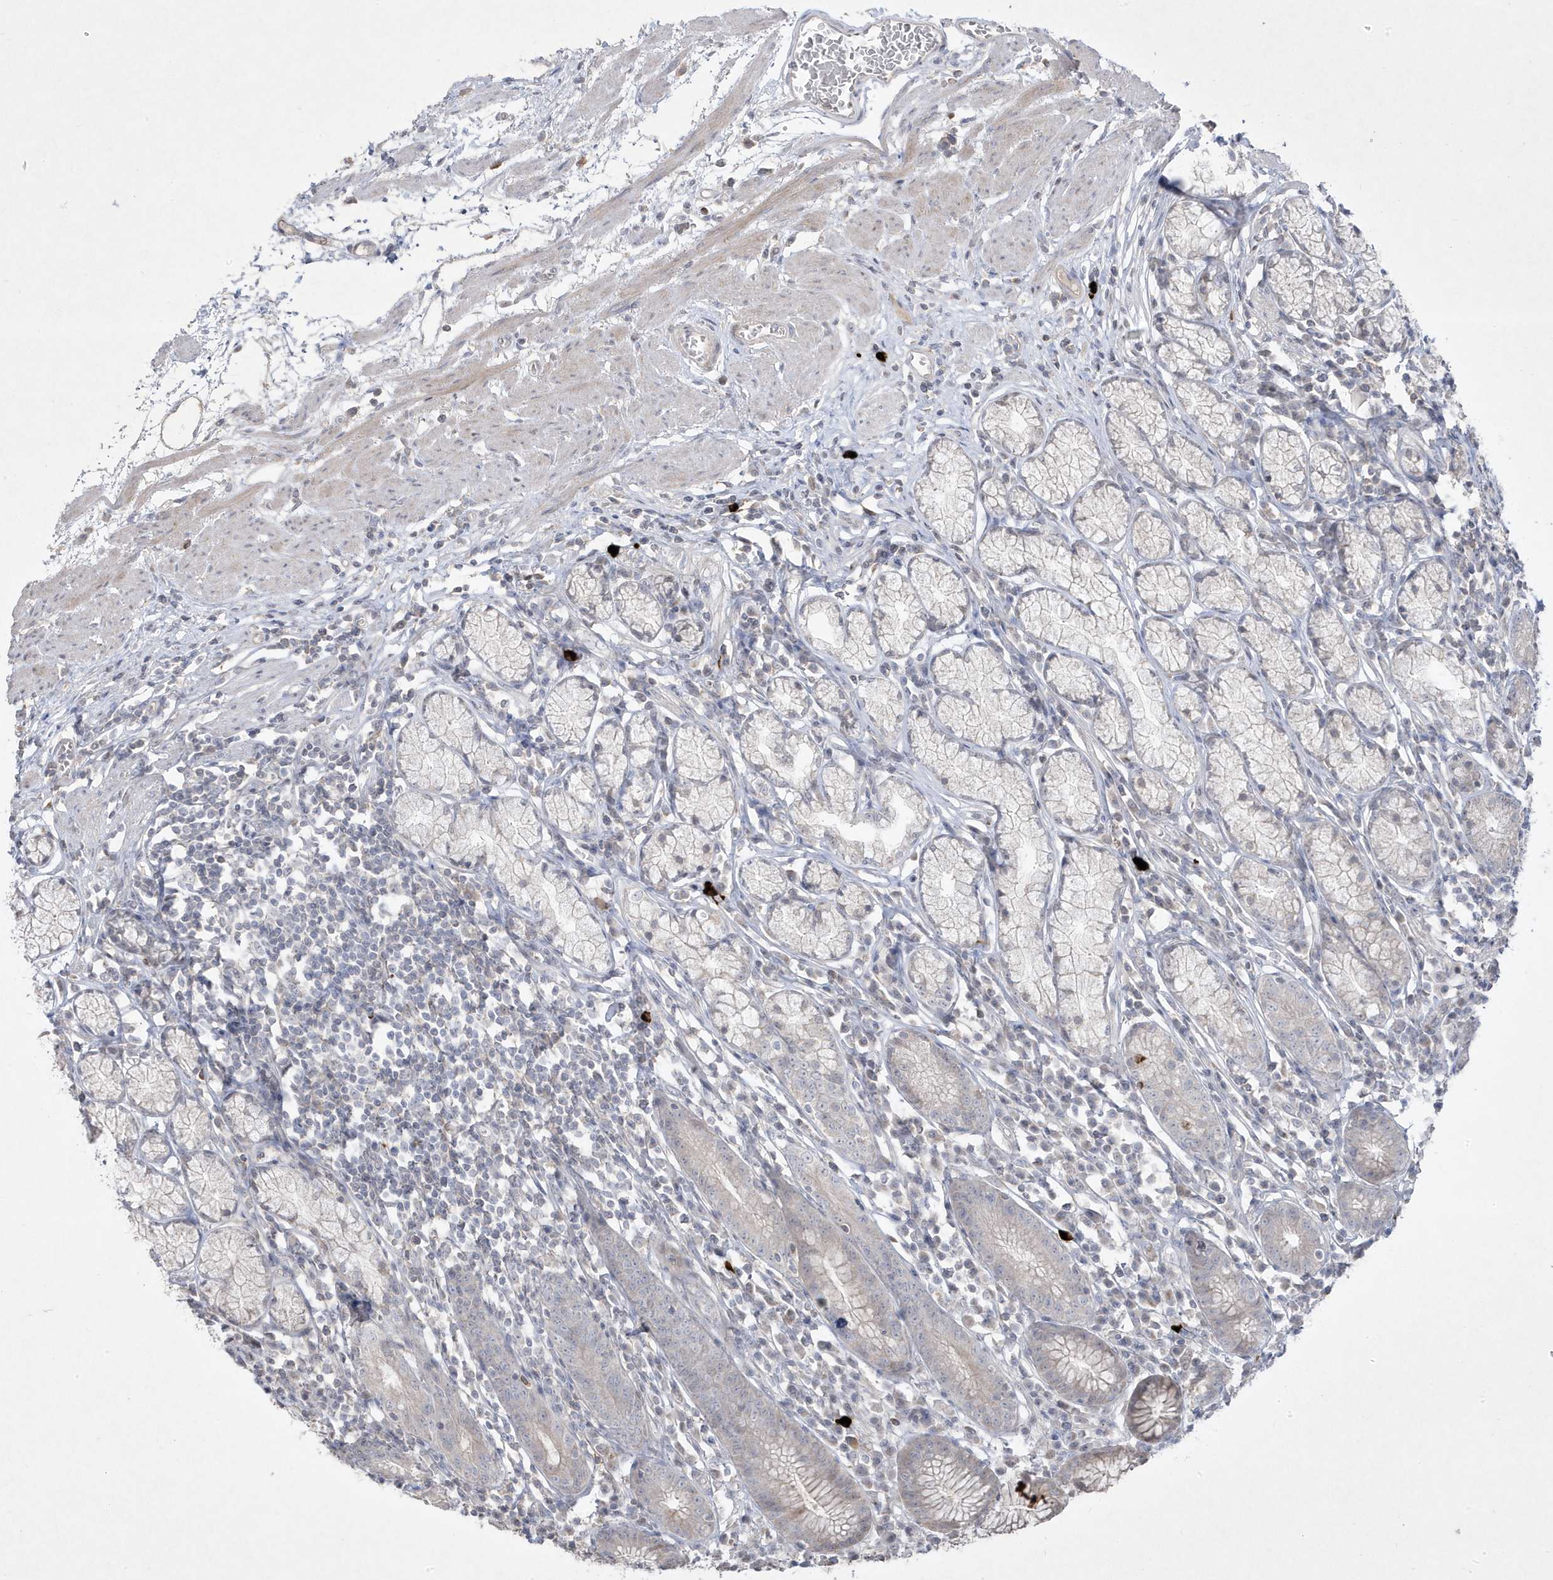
{"staining": {"intensity": "negative", "quantity": "none", "location": "none"}, "tissue": "stomach", "cell_type": "Glandular cells", "image_type": "normal", "snomed": [{"axis": "morphology", "description": "Normal tissue, NOS"}, {"axis": "topography", "description": "Stomach"}], "caption": "This is a photomicrograph of immunohistochemistry staining of unremarkable stomach, which shows no expression in glandular cells.", "gene": "RGL4", "patient": {"sex": "male", "age": 55}}